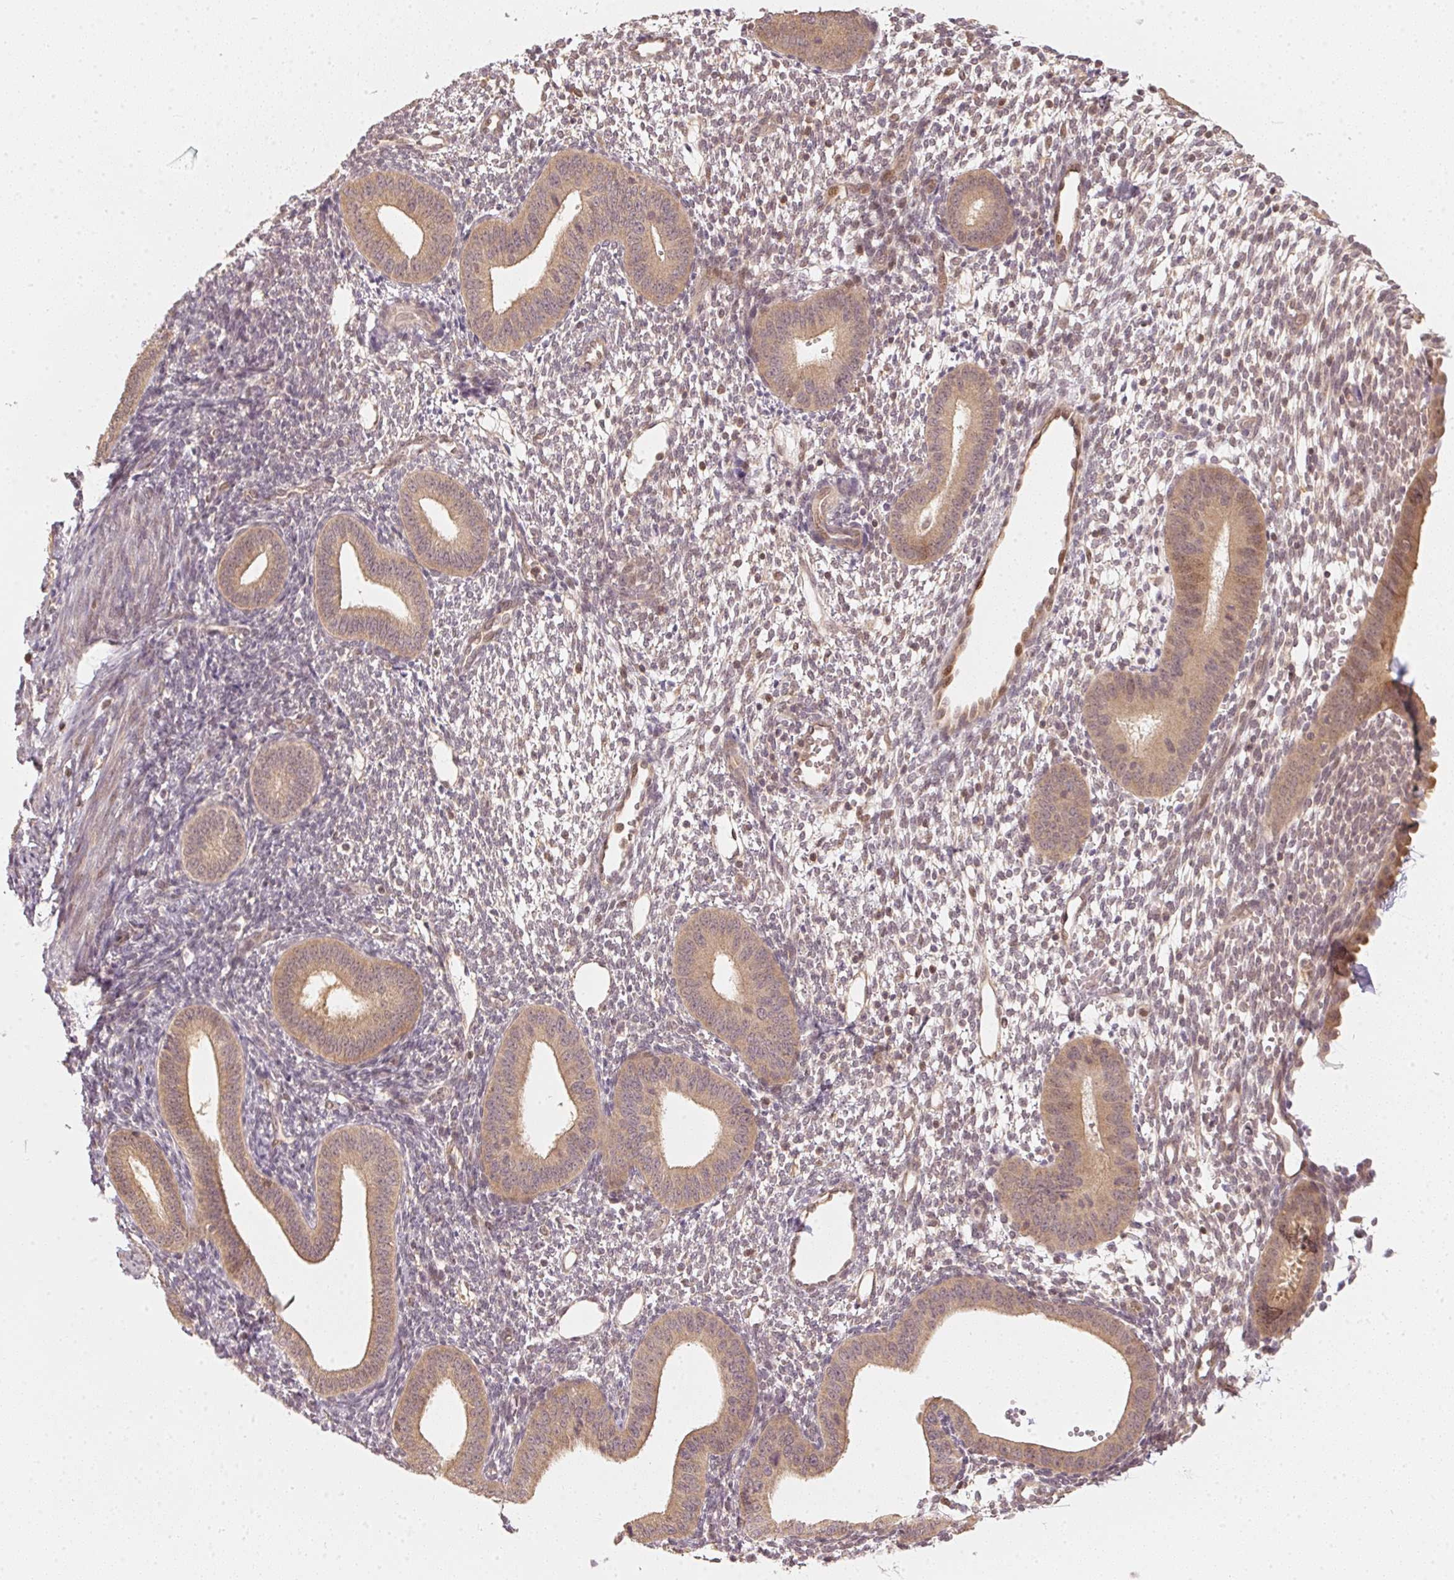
{"staining": {"intensity": "negative", "quantity": "none", "location": "none"}, "tissue": "endometrium", "cell_type": "Cells in endometrial stroma", "image_type": "normal", "snomed": [{"axis": "morphology", "description": "Normal tissue, NOS"}, {"axis": "topography", "description": "Endometrium"}], "caption": "This is a photomicrograph of IHC staining of unremarkable endometrium, which shows no staining in cells in endometrial stroma.", "gene": "UBE2L3", "patient": {"sex": "female", "age": 40}}